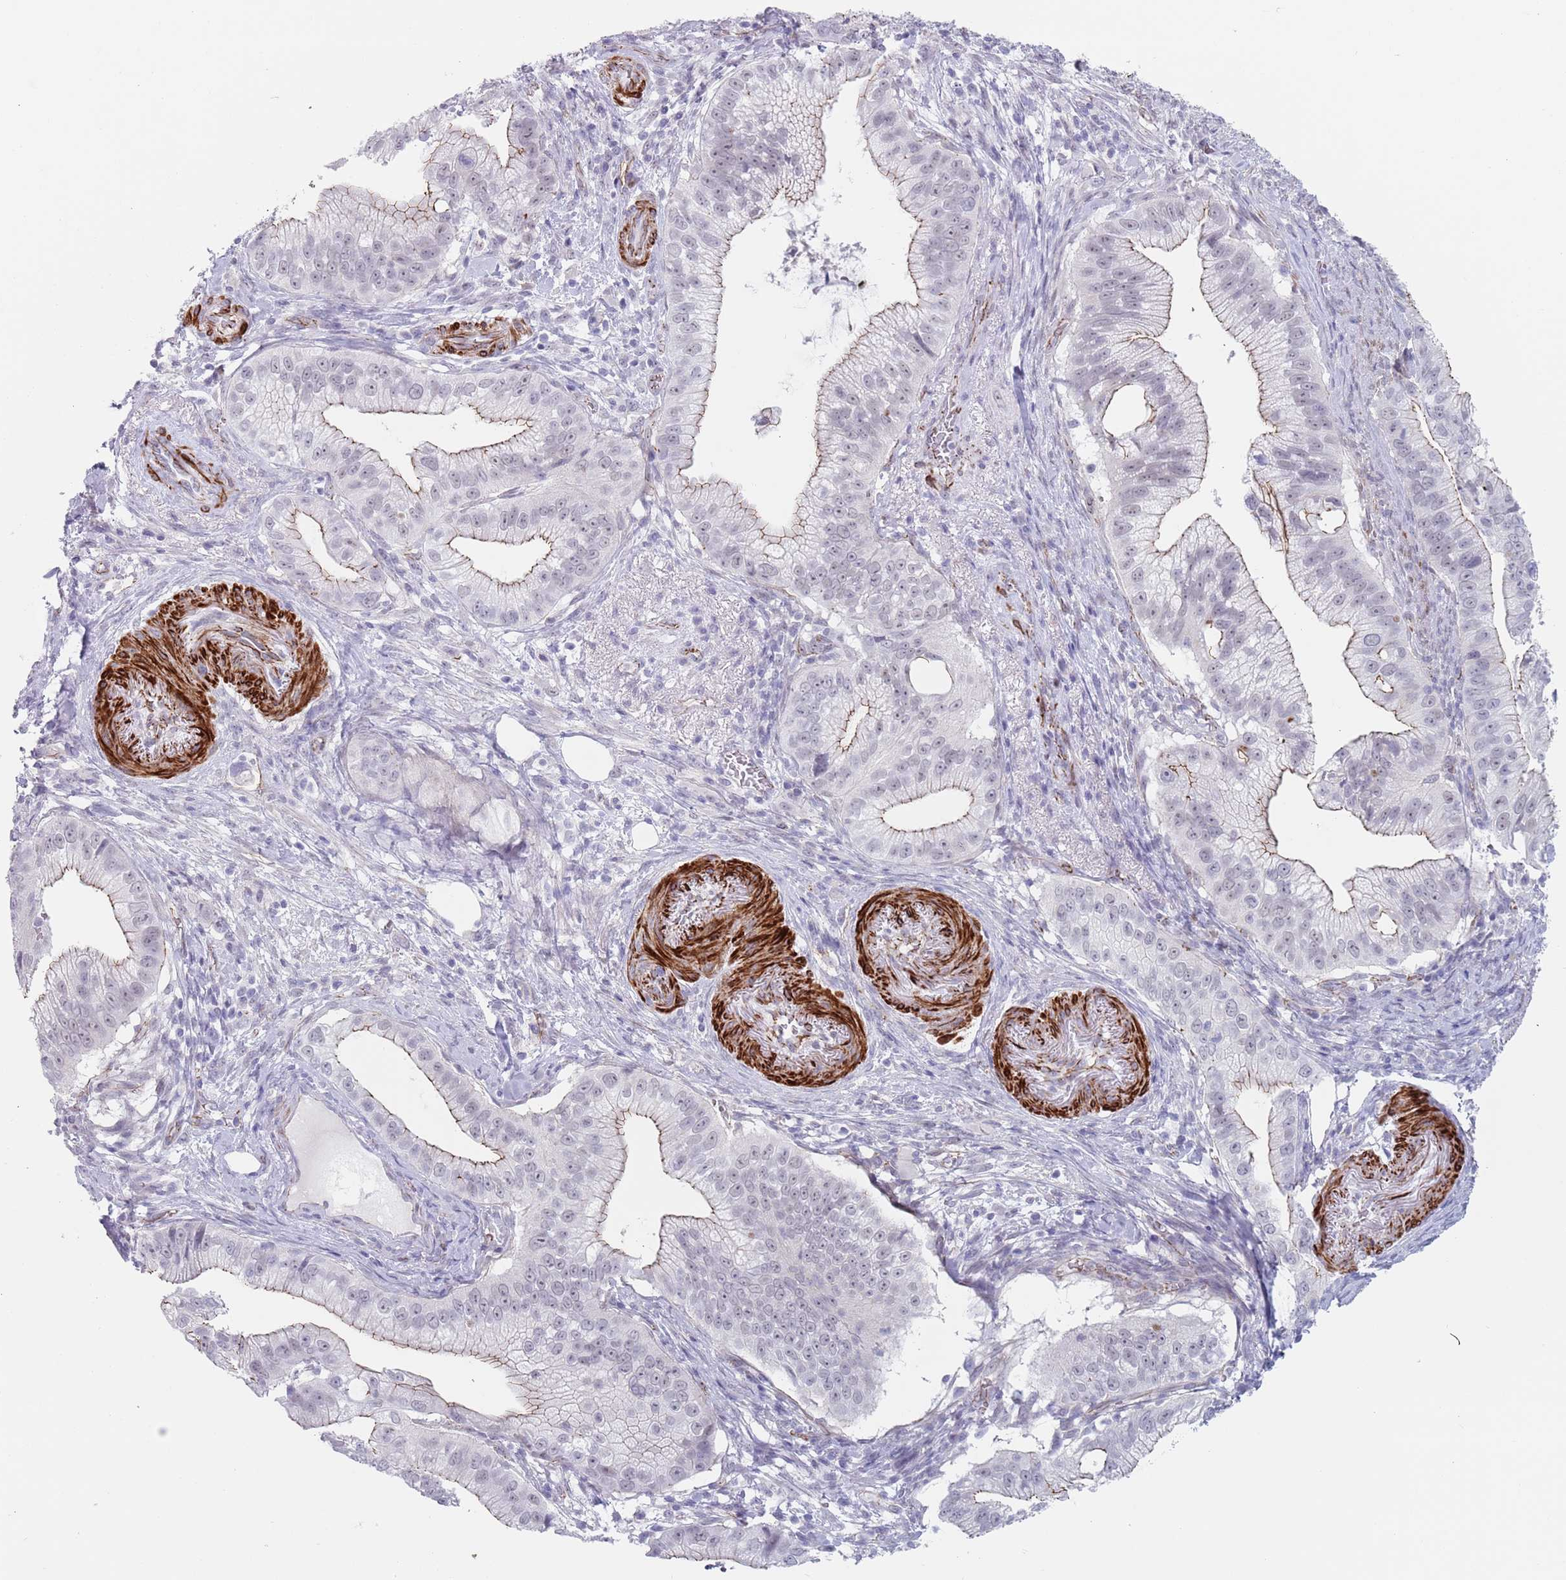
{"staining": {"intensity": "moderate", "quantity": "<25%", "location": "cytoplasmic/membranous"}, "tissue": "pancreatic cancer", "cell_type": "Tumor cells", "image_type": "cancer", "snomed": [{"axis": "morphology", "description": "Adenocarcinoma, NOS"}, {"axis": "topography", "description": "Pancreas"}], "caption": "Protein analysis of pancreatic cancer (adenocarcinoma) tissue shows moderate cytoplasmic/membranous expression in about <25% of tumor cells.", "gene": "OR5A2", "patient": {"sex": "male", "age": 70}}